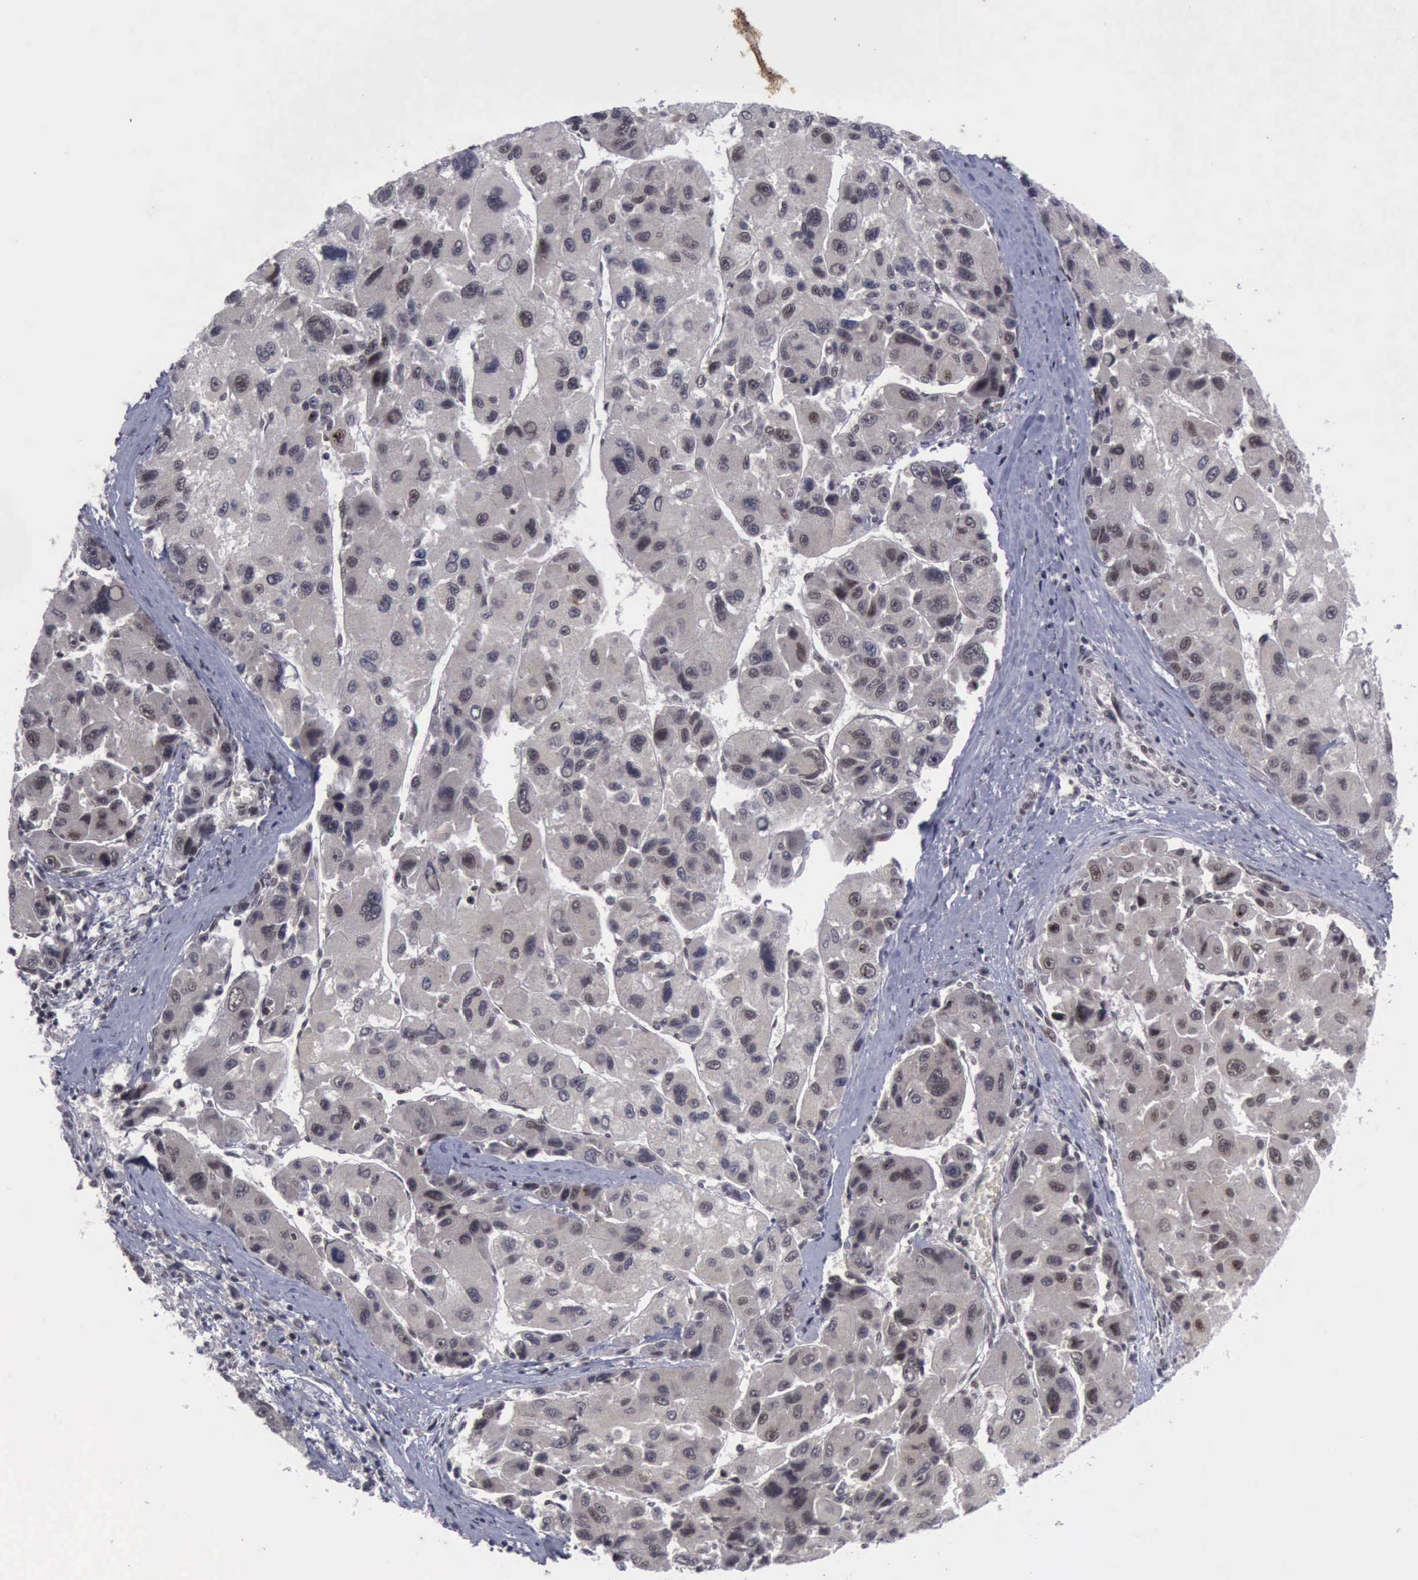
{"staining": {"intensity": "weak", "quantity": ">75%", "location": "nuclear"}, "tissue": "liver cancer", "cell_type": "Tumor cells", "image_type": "cancer", "snomed": [{"axis": "morphology", "description": "Carcinoma, Hepatocellular, NOS"}, {"axis": "topography", "description": "Liver"}], "caption": "Immunohistochemistry of liver cancer demonstrates low levels of weak nuclear positivity in approximately >75% of tumor cells. The protein is stained brown, and the nuclei are stained in blue (DAB IHC with brightfield microscopy, high magnification).", "gene": "ATM", "patient": {"sex": "male", "age": 64}}